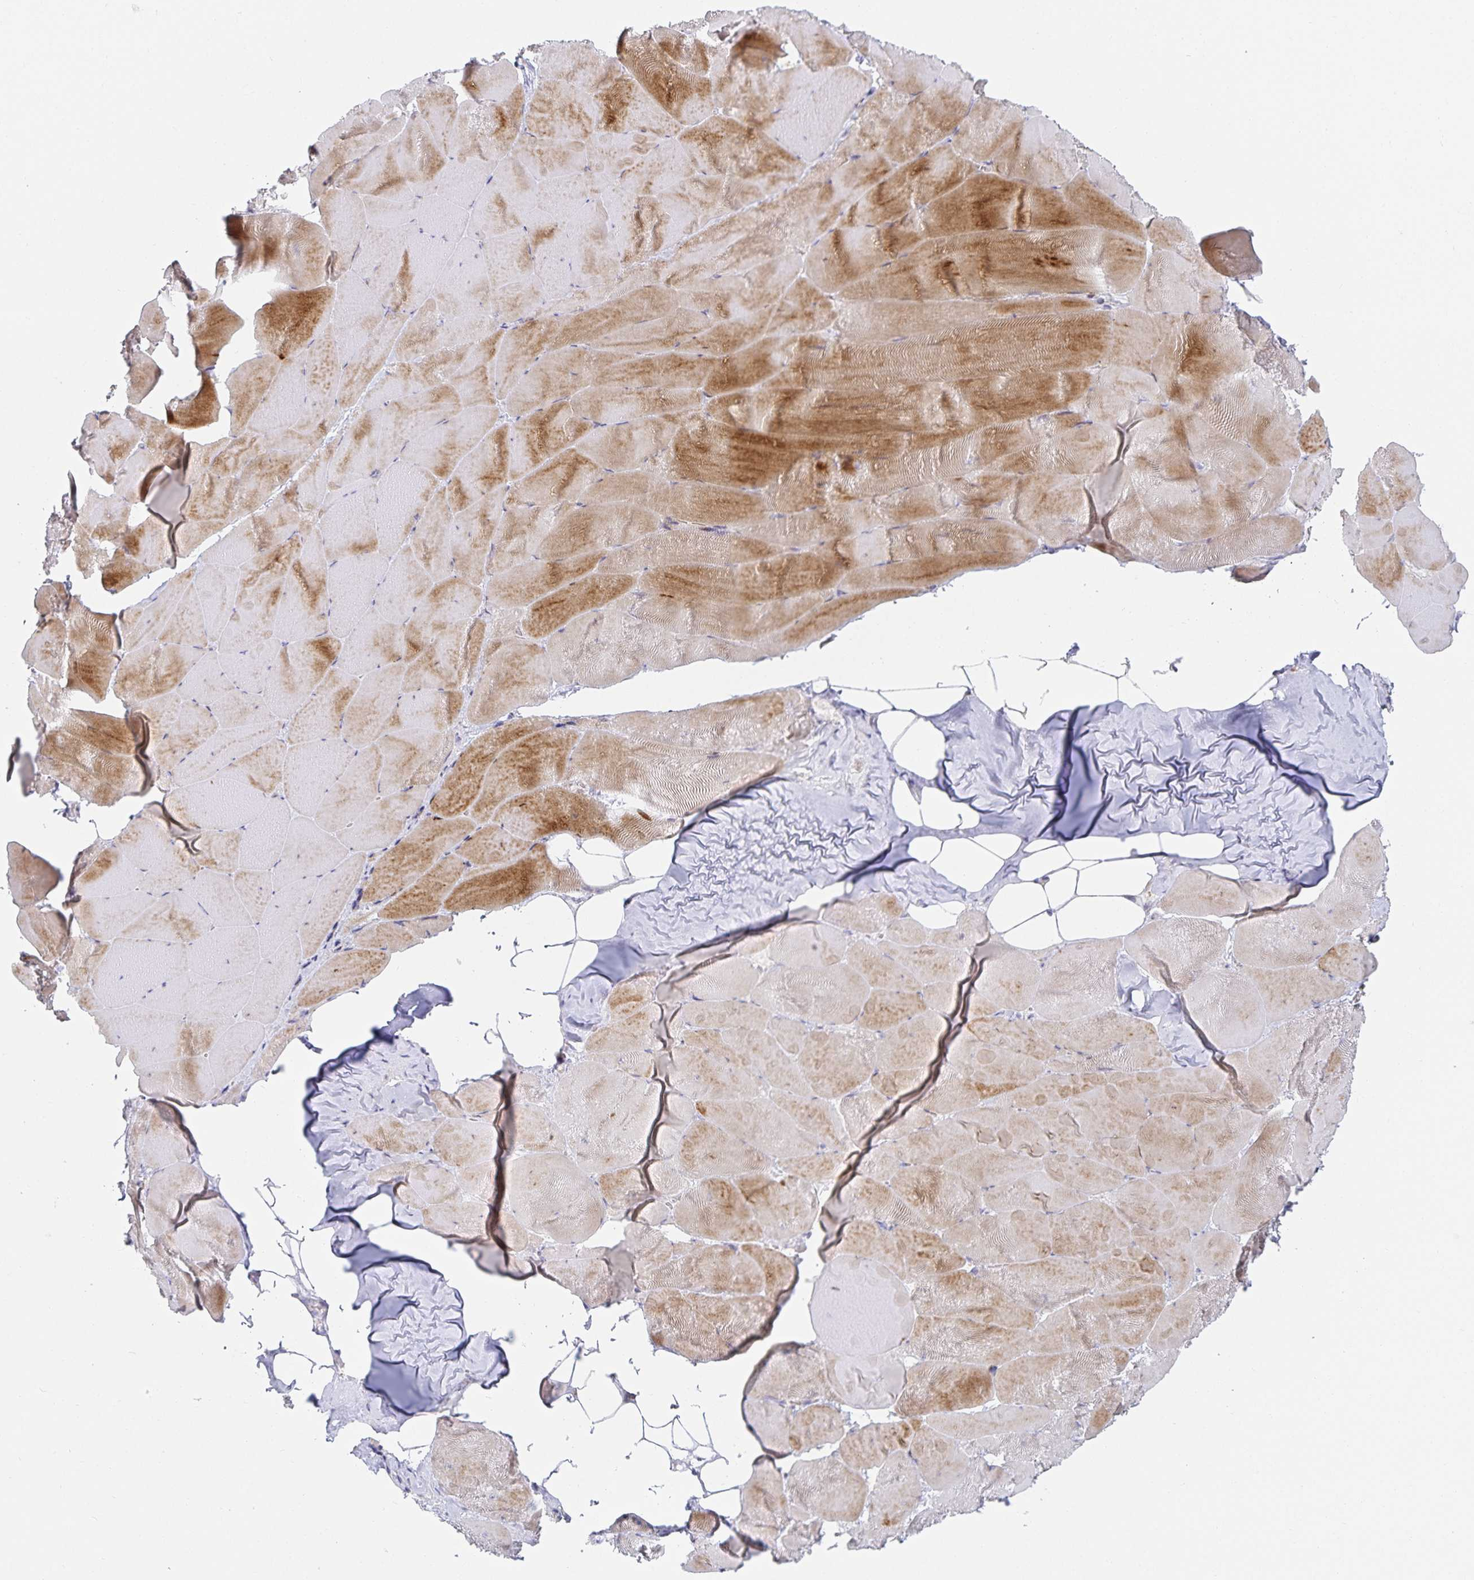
{"staining": {"intensity": "moderate", "quantity": "25%-75%", "location": "cytoplasmic/membranous"}, "tissue": "skeletal muscle", "cell_type": "Myocytes", "image_type": "normal", "snomed": [{"axis": "morphology", "description": "Normal tissue, NOS"}, {"axis": "topography", "description": "Skeletal muscle"}], "caption": "Immunohistochemical staining of unremarkable human skeletal muscle reveals 25%-75% levels of moderate cytoplasmic/membranous protein positivity in approximately 25%-75% of myocytes. Using DAB (3,3'-diaminobenzidine) (brown) and hematoxylin (blue) stains, captured at high magnification using brightfield microscopy.", "gene": "NOMO1", "patient": {"sex": "female", "age": 64}}